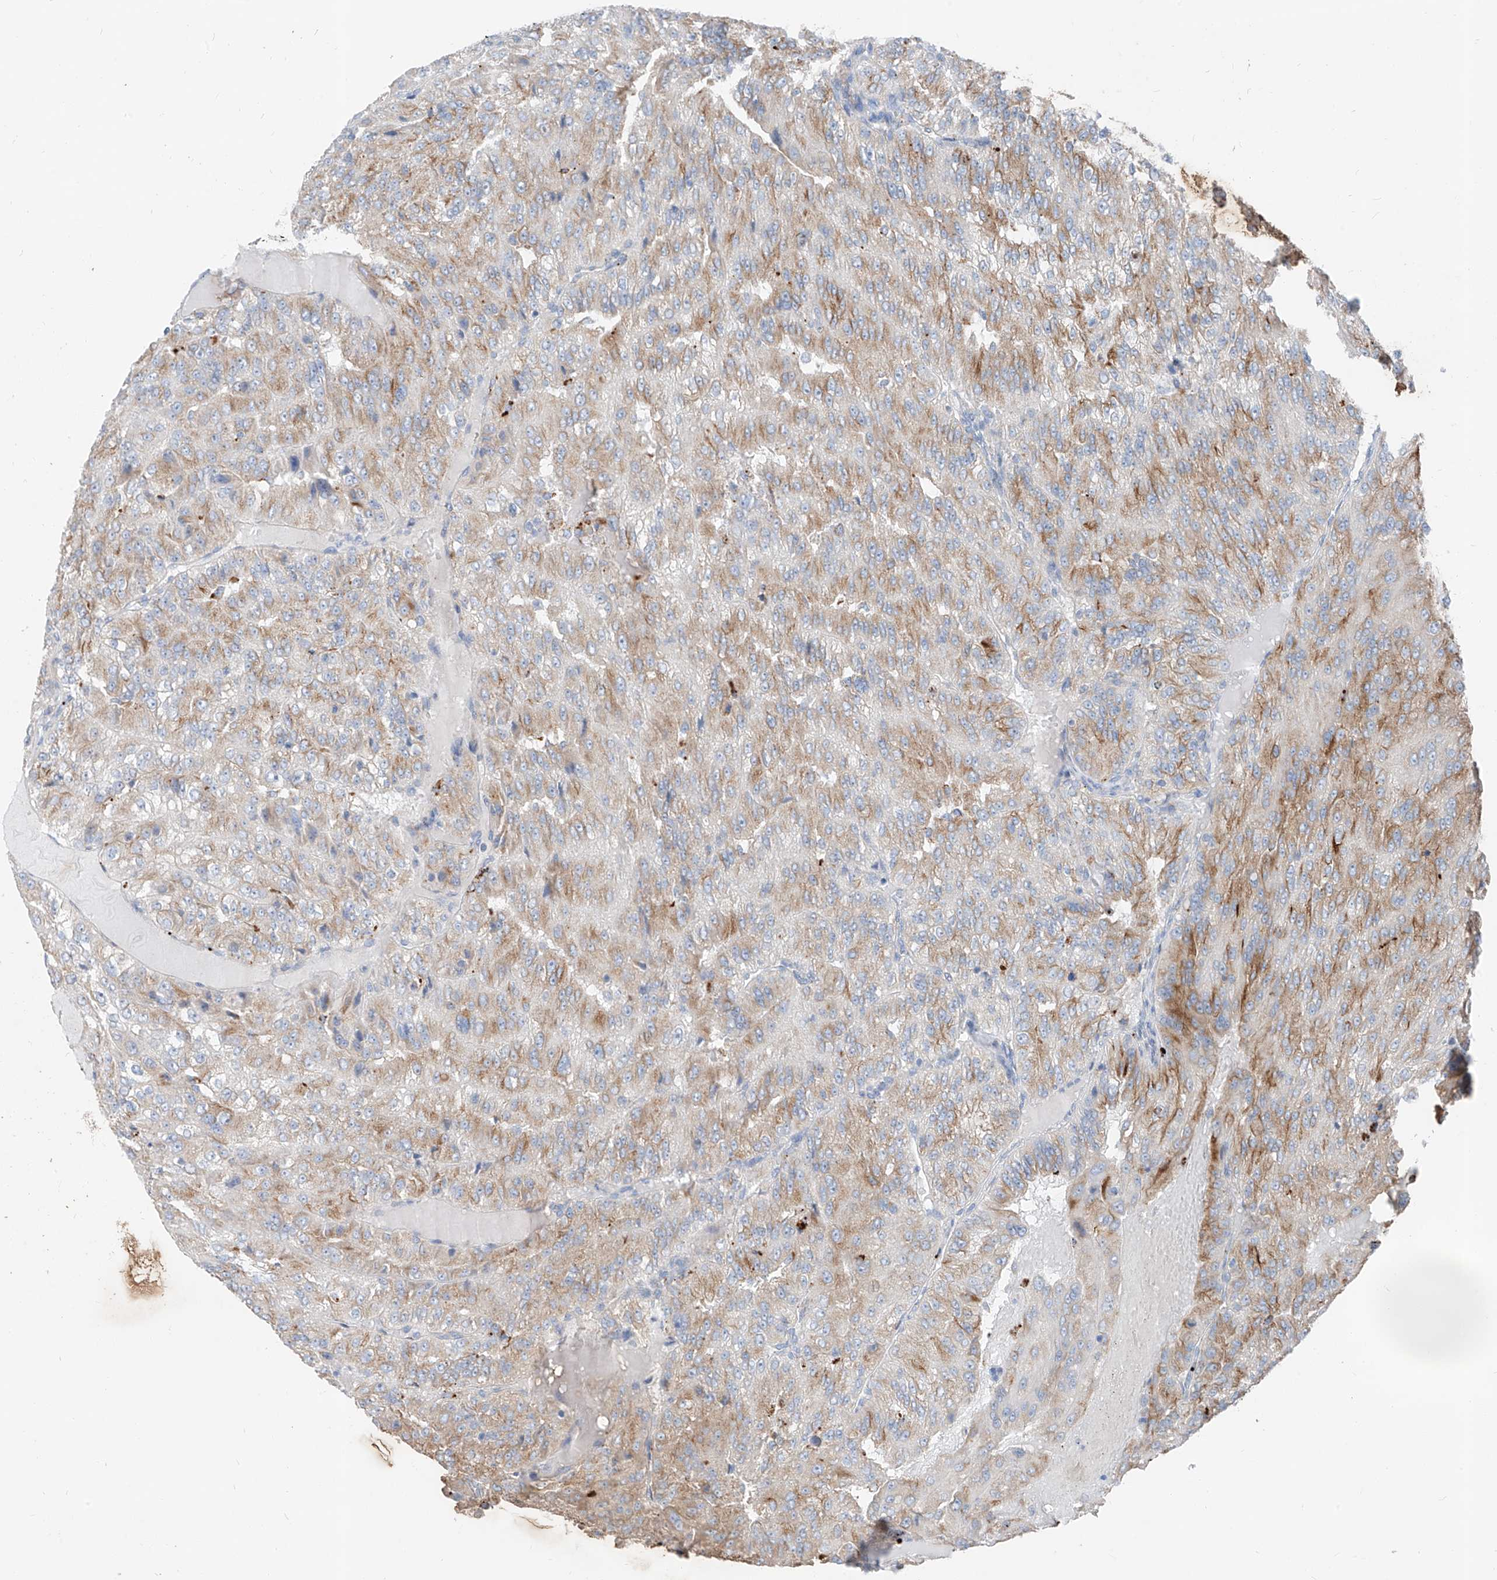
{"staining": {"intensity": "moderate", "quantity": ">75%", "location": "cytoplasmic/membranous"}, "tissue": "renal cancer", "cell_type": "Tumor cells", "image_type": "cancer", "snomed": [{"axis": "morphology", "description": "Adenocarcinoma, NOS"}, {"axis": "topography", "description": "Kidney"}], "caption": "This is a photomicrograph of immunohistochemistry (IHC) staining of adenocarcinoma (renal), which shows moderate positivity in the cytoplasmic/membranous of tumor cells.", "gene": "GPR137C", "patient": {"sex": "female", "age": 63}}